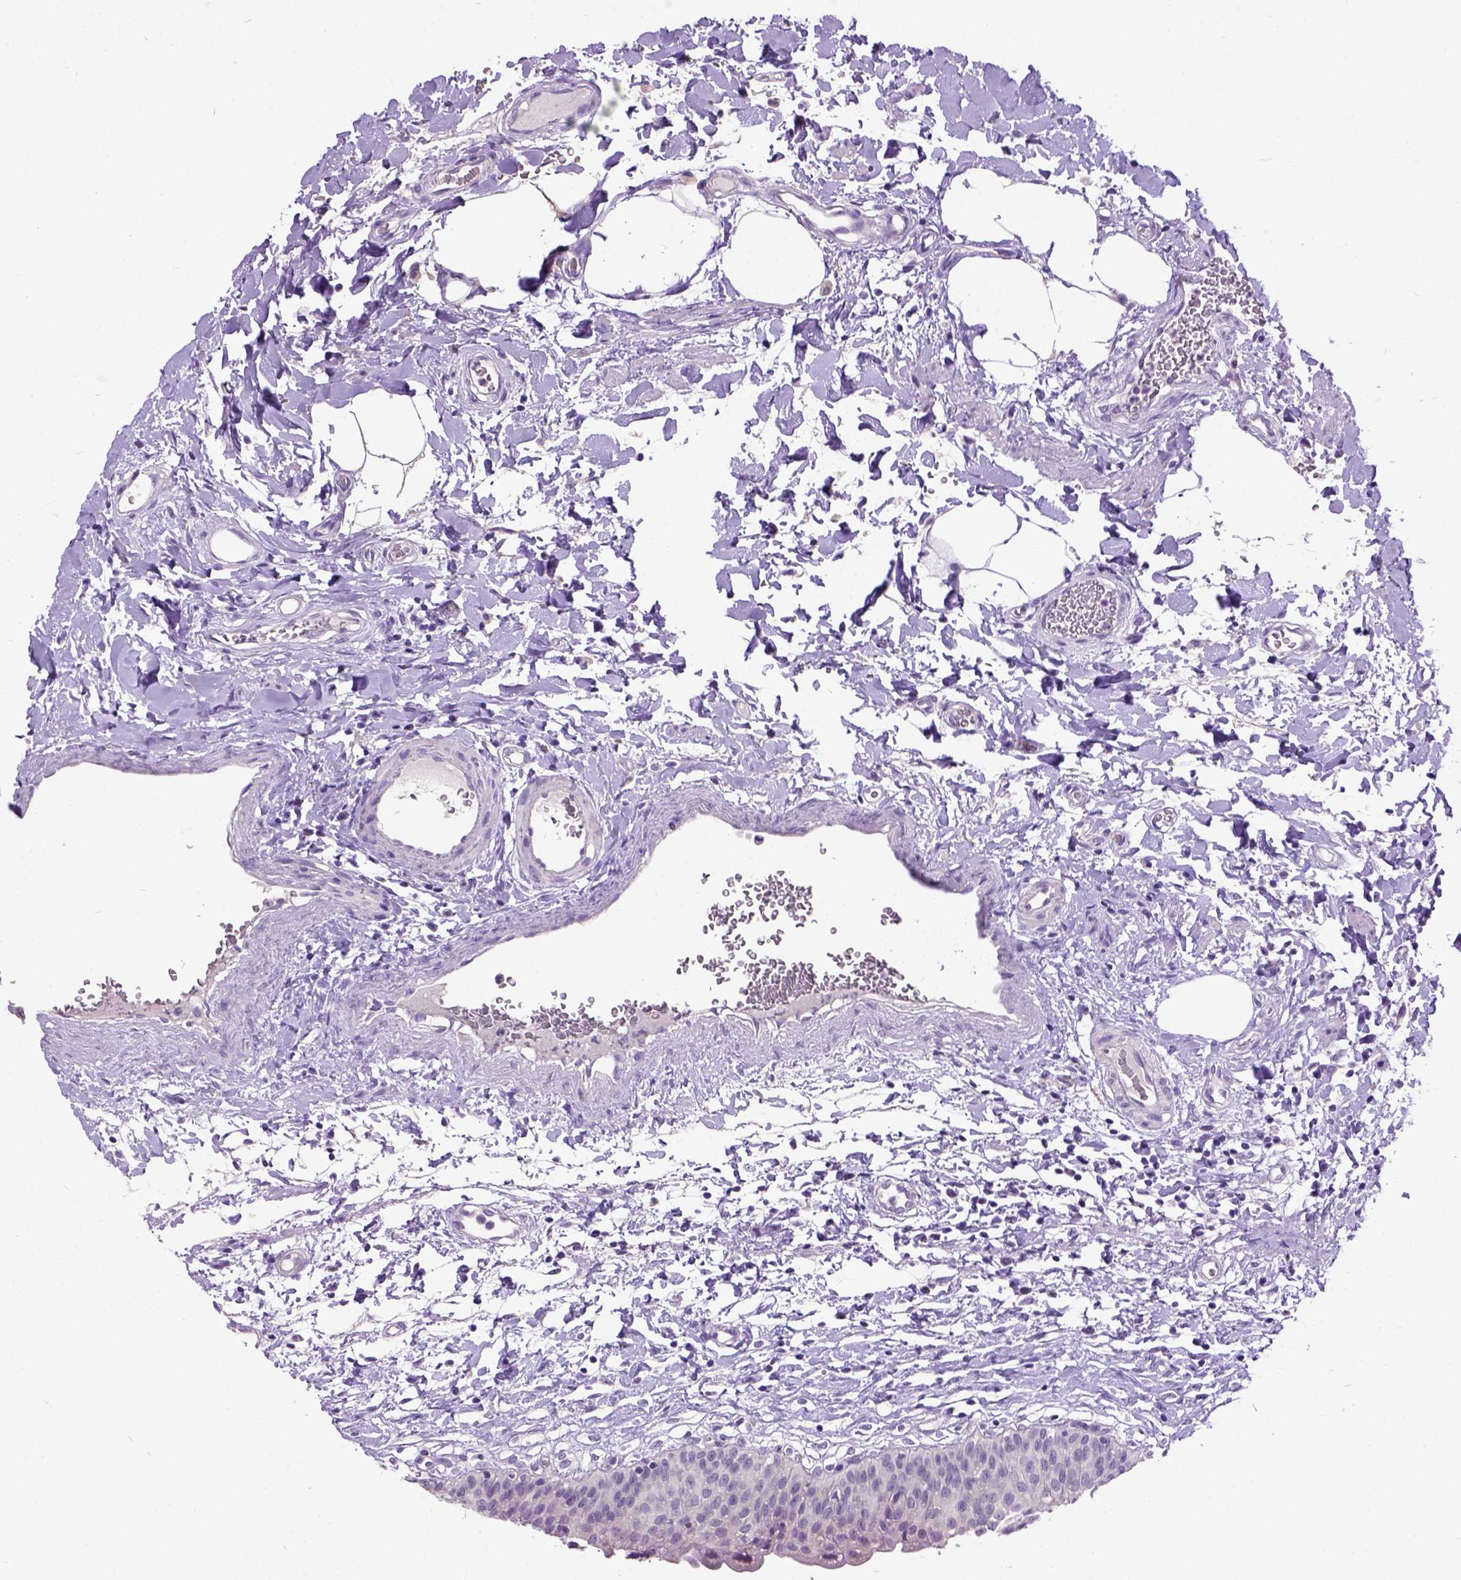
{"staining": {"intensity": "negative", "quantity": "none", "location": "none"}, "tissue": "urinary bladder", "cell_type": "Urothelial cells", "image_type": "normal", "snomed": [{"axis": "morphology", "description": "Normal tissue, NOS"}, {"axis": "topography", "description": "Urinary bladder"}], "caption": "Protein analysis of benign urinary bladder demonstrates no significant positivity in urothelial cells.", "gene": "MAPT", "patient": {"sex": "male", "age": 55}}